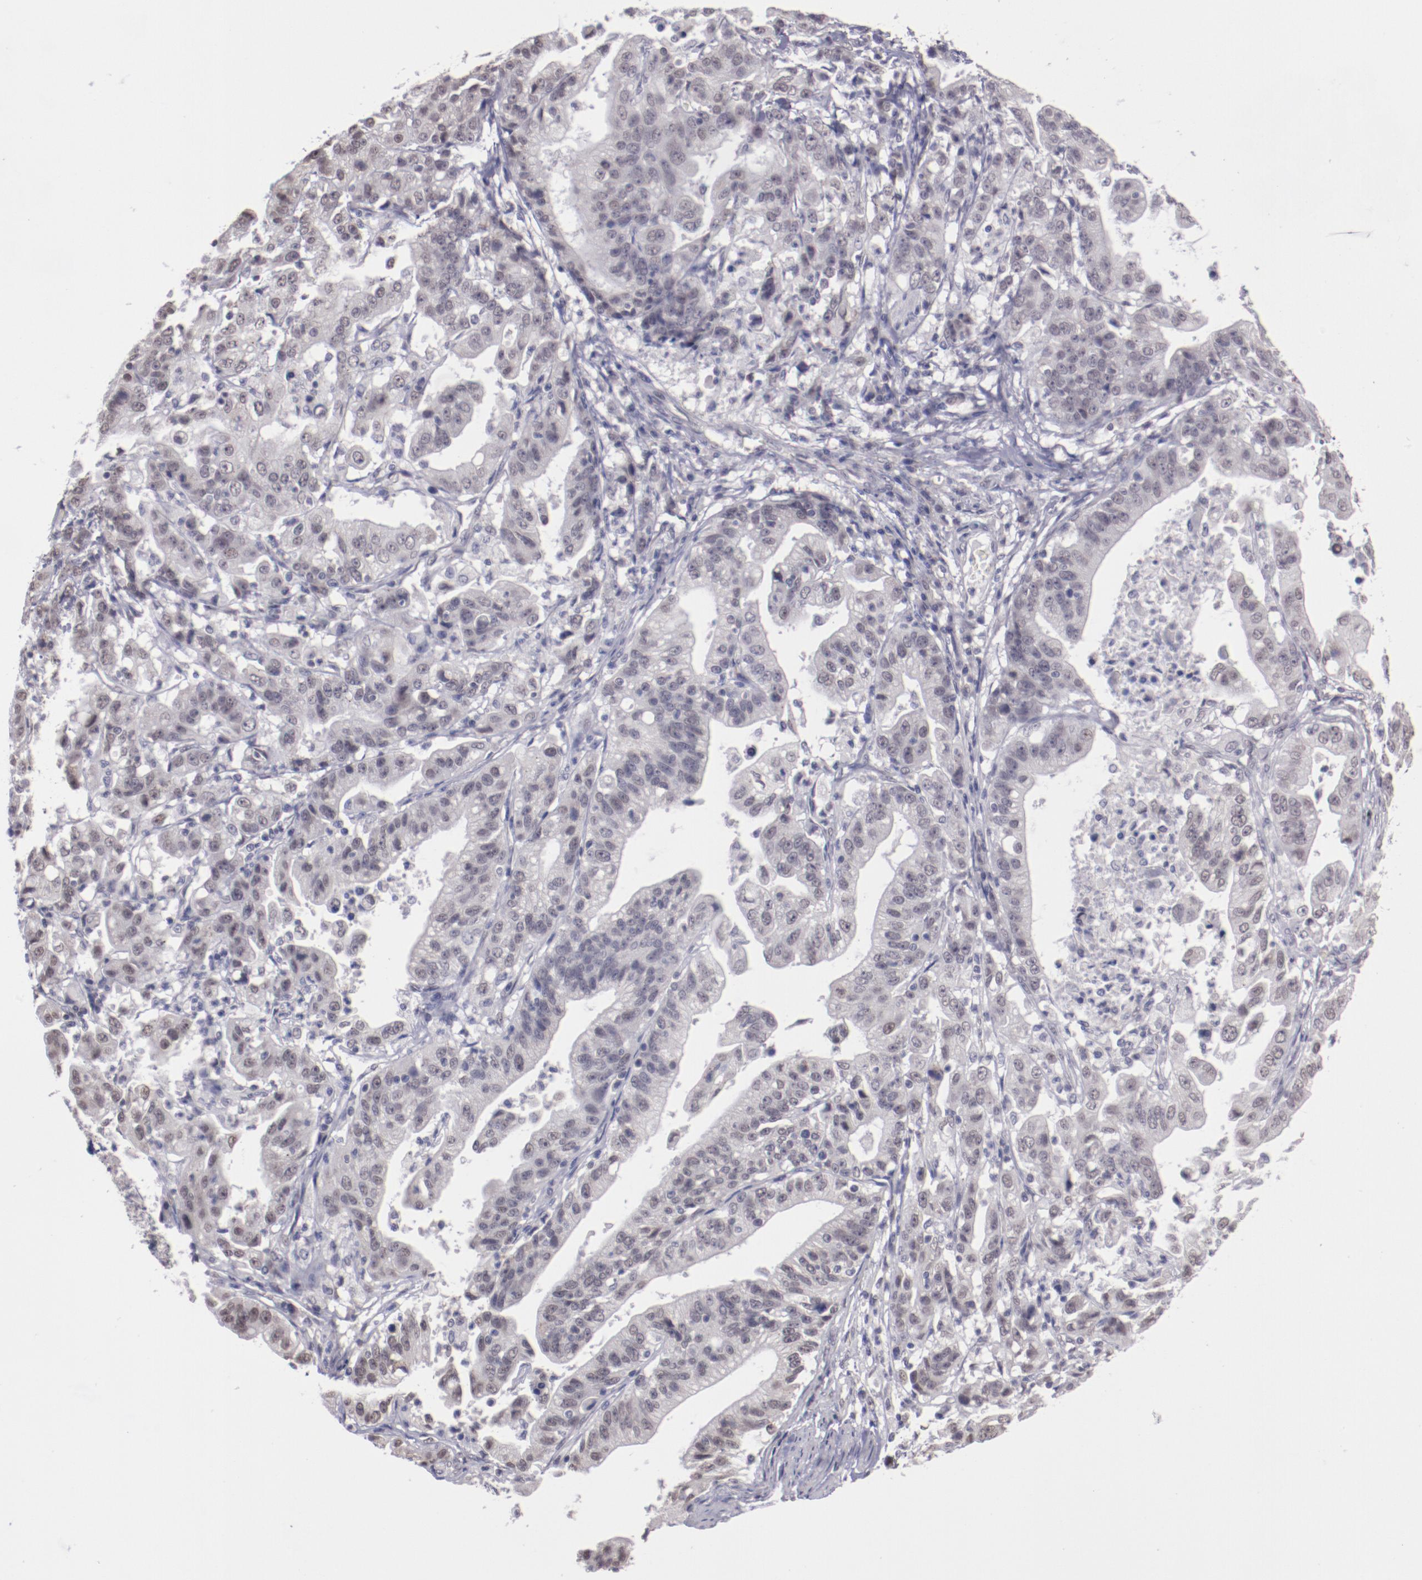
{"staining": {"intensity": "weak", "quantity": "25%-75%", "location": "nuclear"}, "tissue": "stomach cancer", "cell_type": "Tumor cells", "image_type": "cancer", "snomed": [{"axis": "morphology", "description": "Adenocarcinoma, NOS"}, {"axis": "topography", "description": "Stomach, upper"}], "caption": "Weak nuclear expression for a protein is appreciated in approximately 25%-75% of tumor cells of stomach cancer using immunohistochemistry (IHC).", "gene": "NRXN3", "patient": {"sex": "female", "age": 50}}